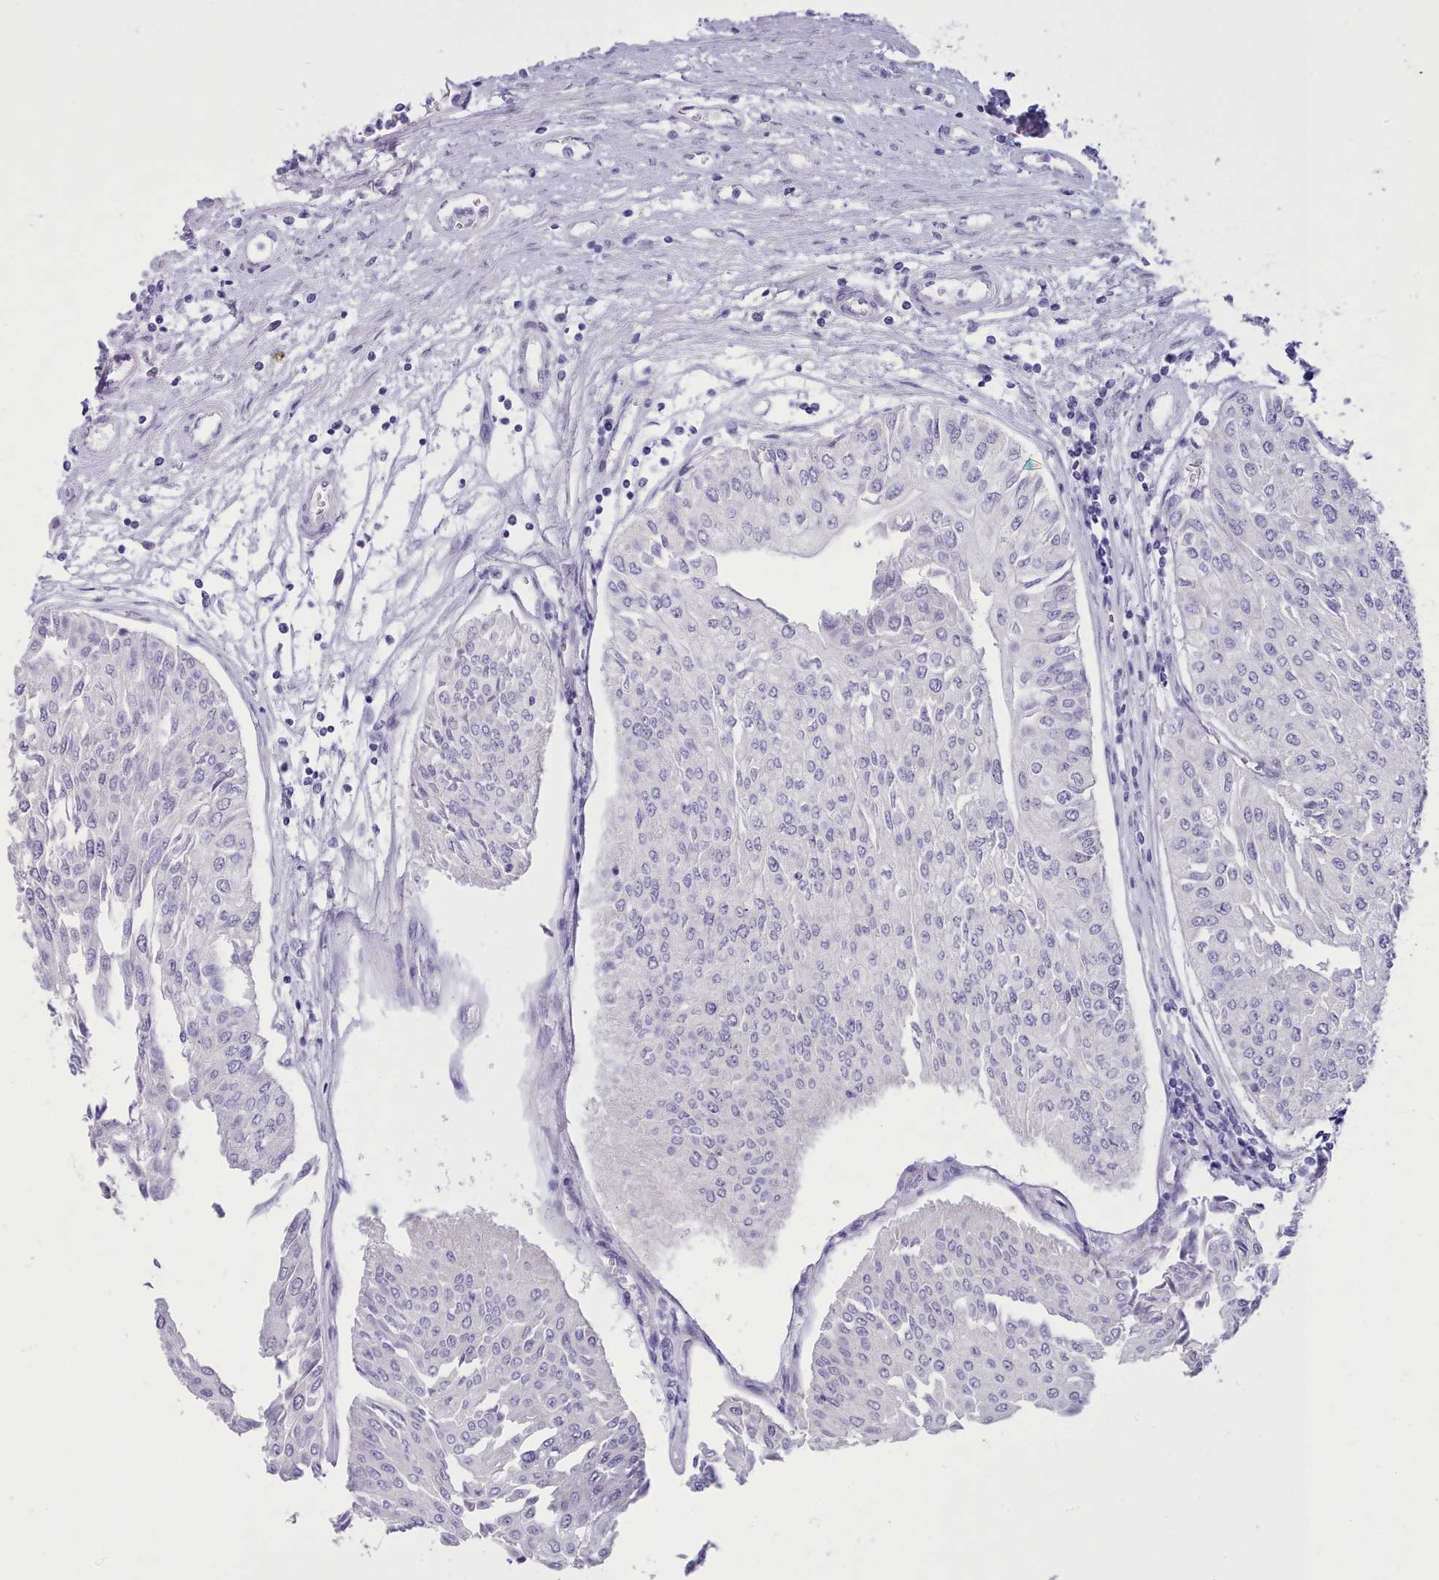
{"staining": {"intensity": "negative", "quantity": "none", "location": "none"}, "tissue": "urothelial cancer", "cell_type": "Tumor cells", "image_type": "cancer", "snomed": [{"axis": "morphology", "description": "Urothelial carcinoma, Low grade"}, {"axis": "topography", "description": "Urinary bladder"}], "caption": "IHC photomicrograph of human urothelial cancer stained for a protein (brown), which displays no staining in tumor cells. (DAB IHC, high magnification).", "gene": "TMEM253", "patient": {"sex": "male", "age": 67}}